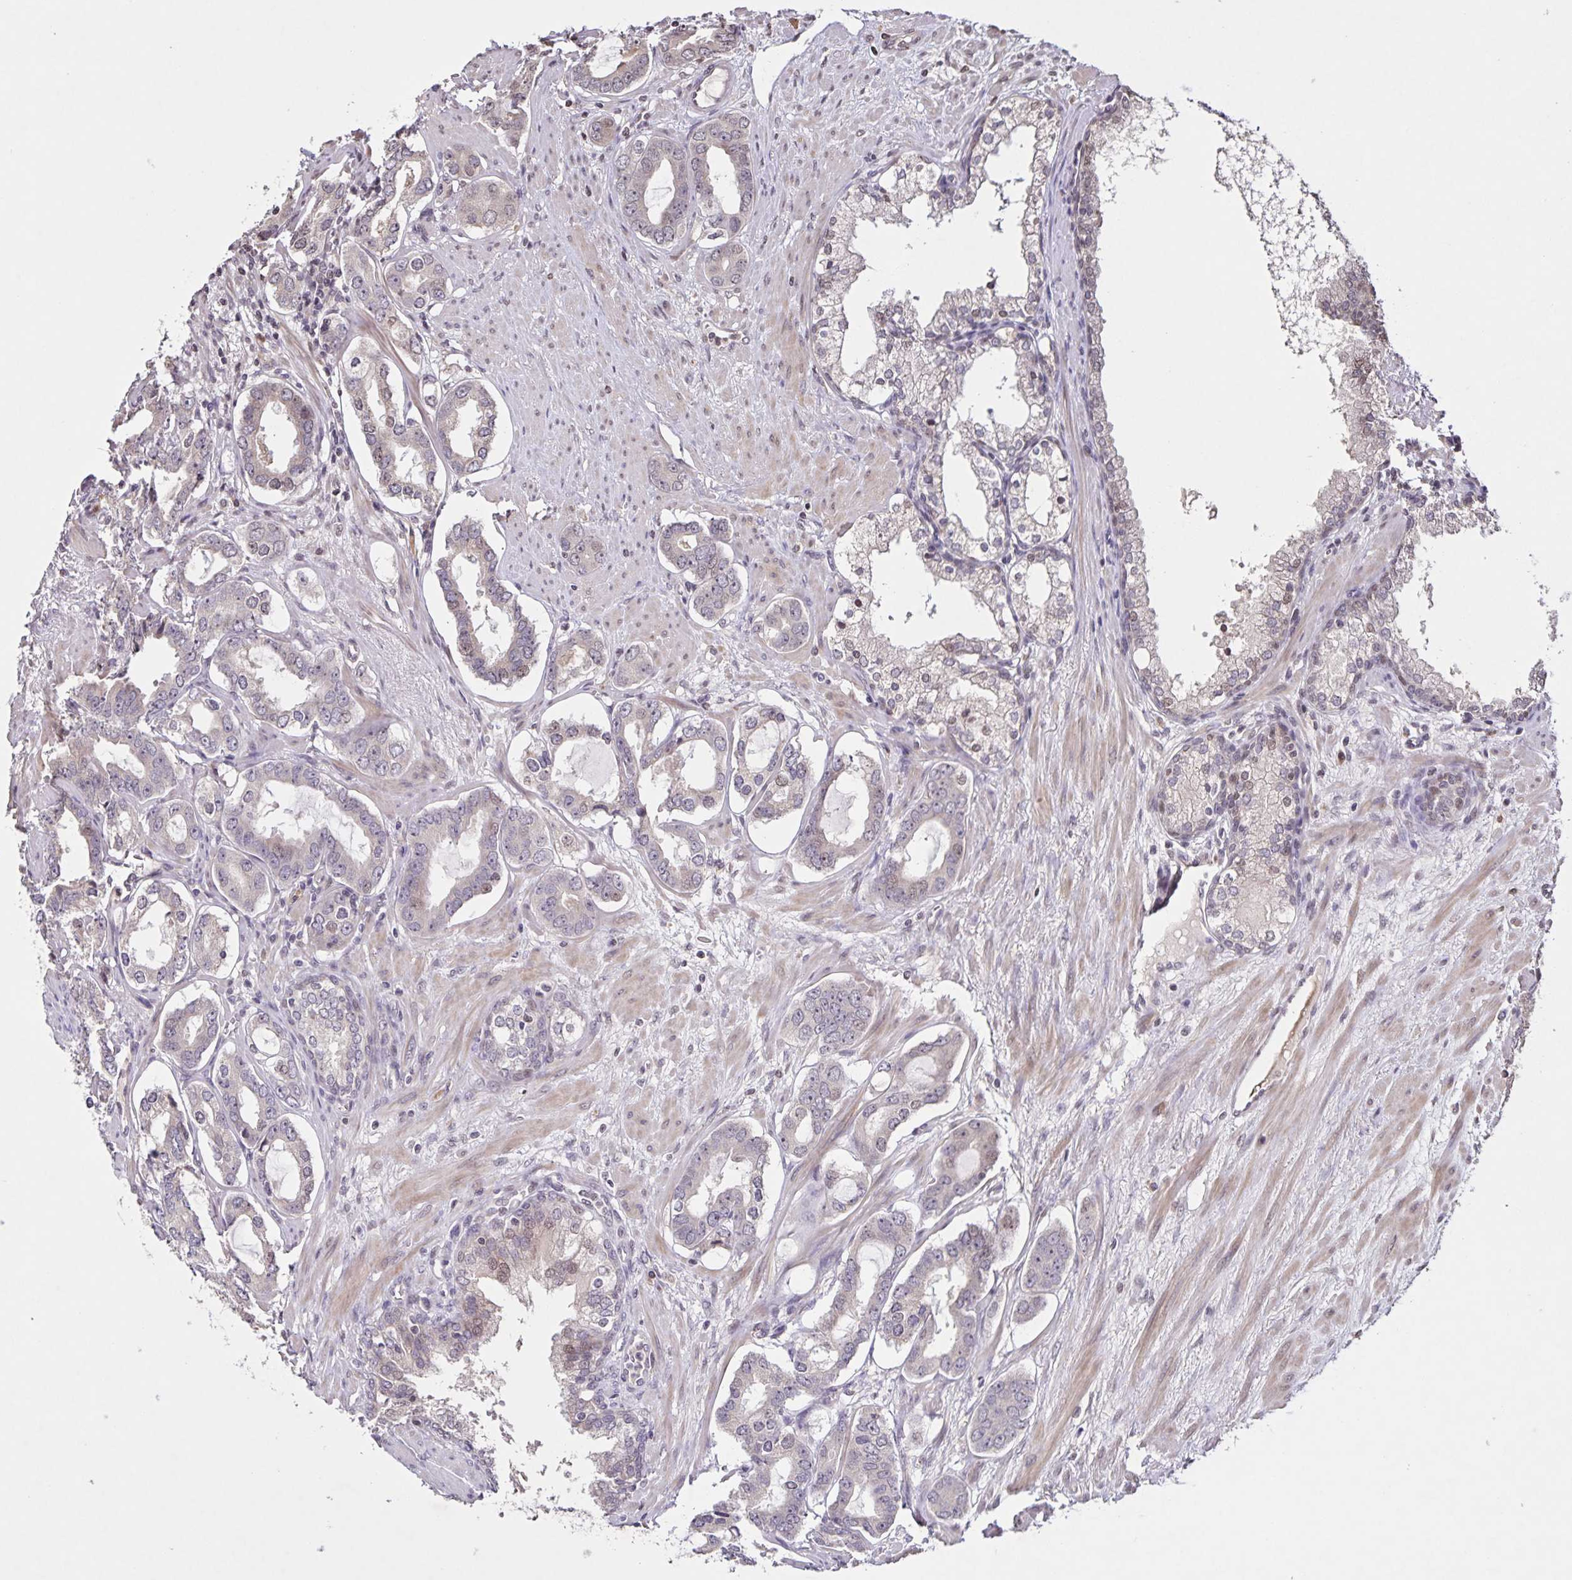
{"staining": {"intensity": "moderate", "quantity": "<25%", "location": "nuclear"}, "tissue": "prostate cancer", "cell_type": "Tumor cells", "image_type": "cancer", "snomed": [{"axis": "morphology", "description": "Adenocarcinoma, High grade"}, {"axis": "topography", "description": "Prostate"}], "caption": "Adenocarcinoma (high-grade) (prostate) was stained to show a protein in brown. There is low levels of moderate nuclear positivity in approximately <25% of tumor cells.", "gene": "GDF2", "patient": {"sex": "male", "age": 75}}